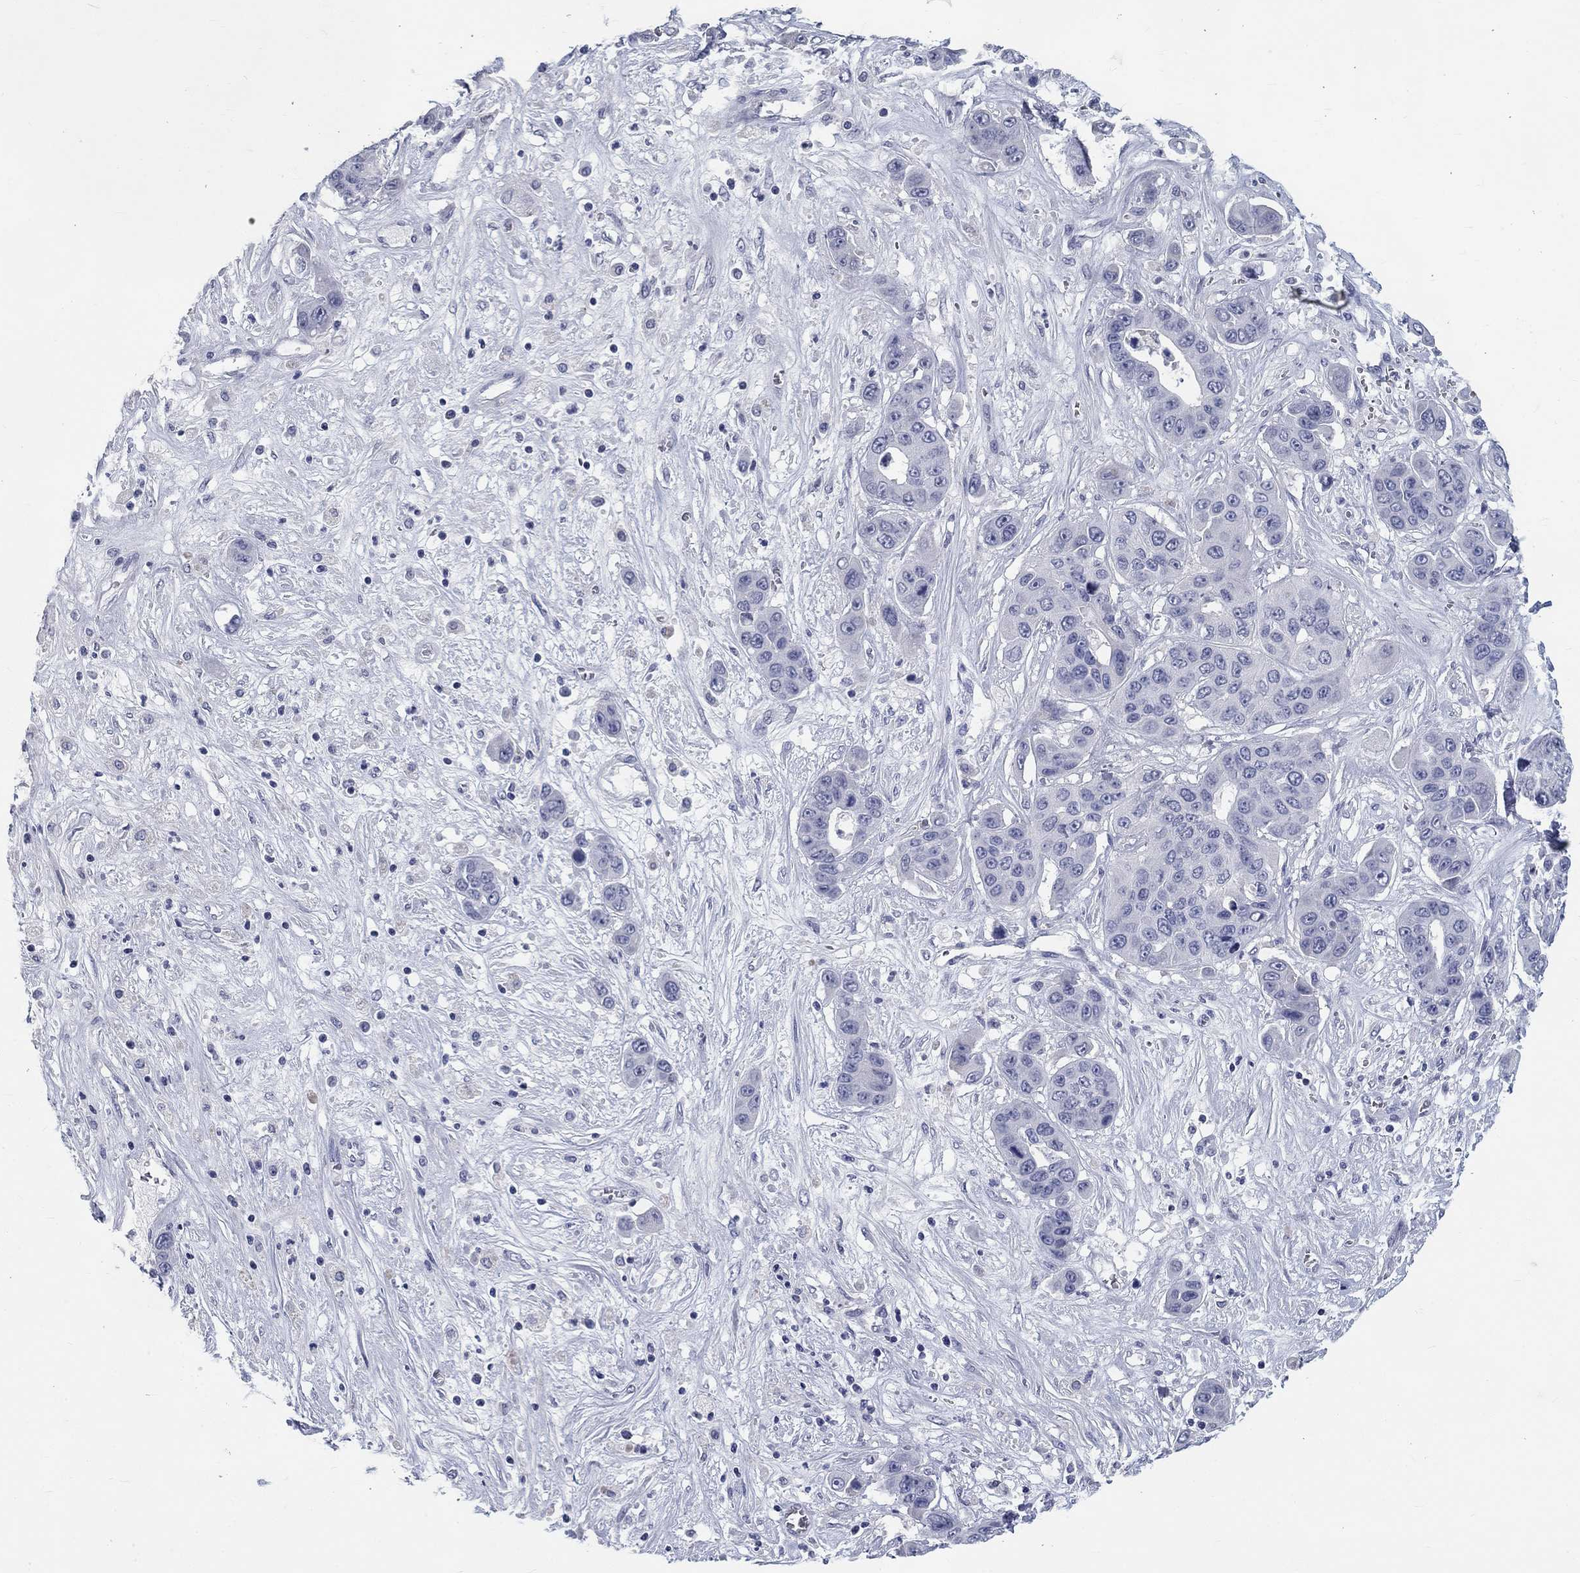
{"staining": {"intensity": "negative", "quantity": "none", "location": "none"}, "tissue": "liver cancer", "cell_type": "Tumor cells", "image_type": "cancer", "snomed": [{"axis": "morphology", "description": "Cholangiocarcinoma"}, {"axis": "topography", "description": "Liver"}], "caption": "Image shows no significant protein expression in tumor cells of liver cancer.", "gene": "ELAVL4", "patient": {"sex": "female", "age": 52}}